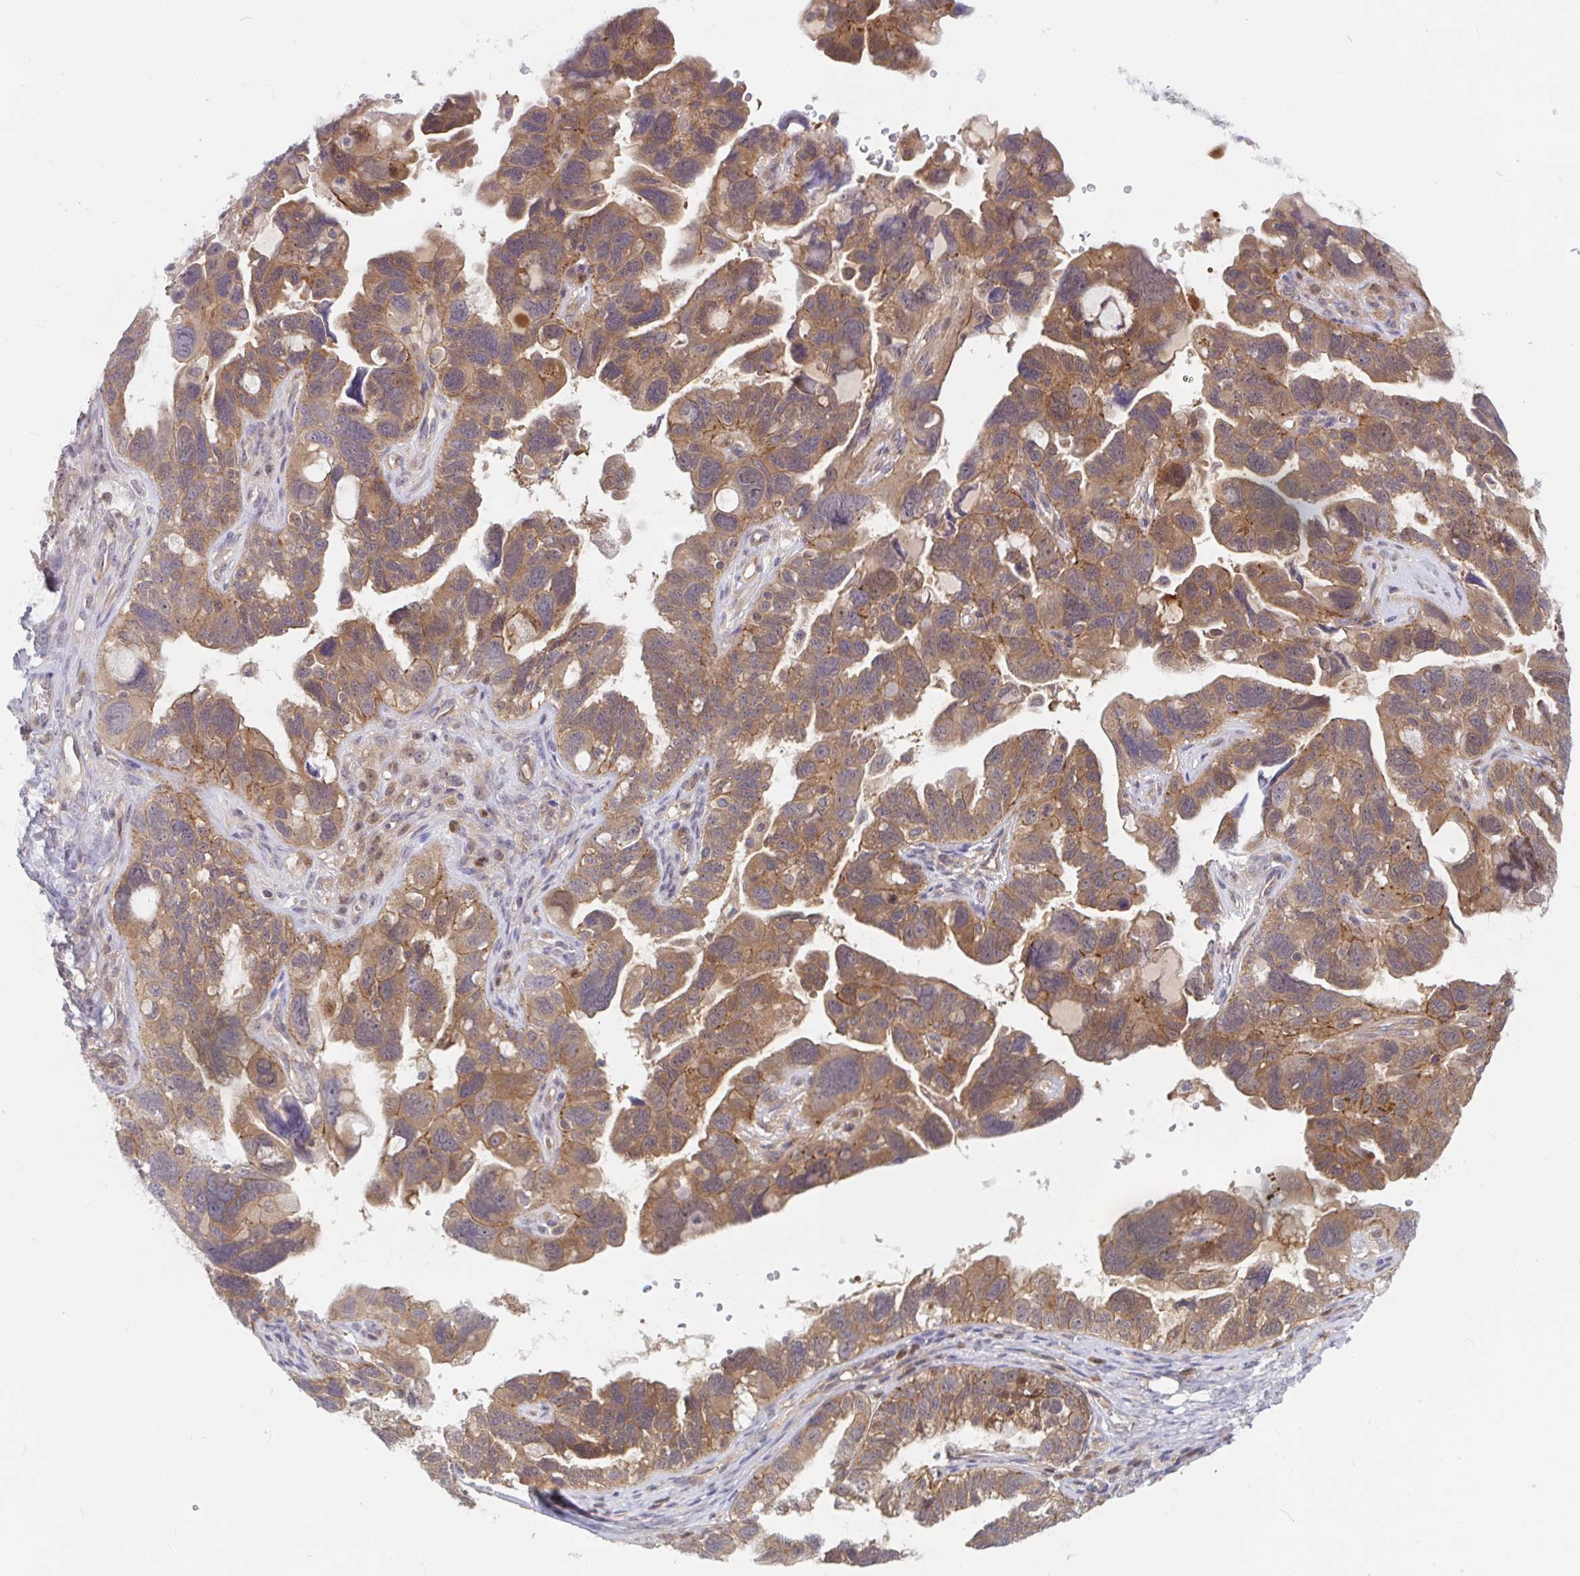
{"staining": {"intensity": "moderate", "quantity": ">75%", "location": "cytoplasmic/membranous,nuclear"}, "tissue": "ovarian cancer", "cell_type": "Tumor cells", "image_type": "cancer", "snomed": [{"axis": "morphology", "description": "Cystadenocarcinoma, serous, NOS"}, {"axis": "topography", "description": "Ovary"}], "caption": "Ovarian serous cystadenocarcinoma stained with DAB (3,3'-diaminobenzidine) immunohistochemistry (IHC) exhibits medium levels of moderate cytoplasmic/membranous and nuclear positivity in approximately >75% of tumor cells.", "gene": "LMNTD2", "patient": {"sex": "female", "age": 60}}